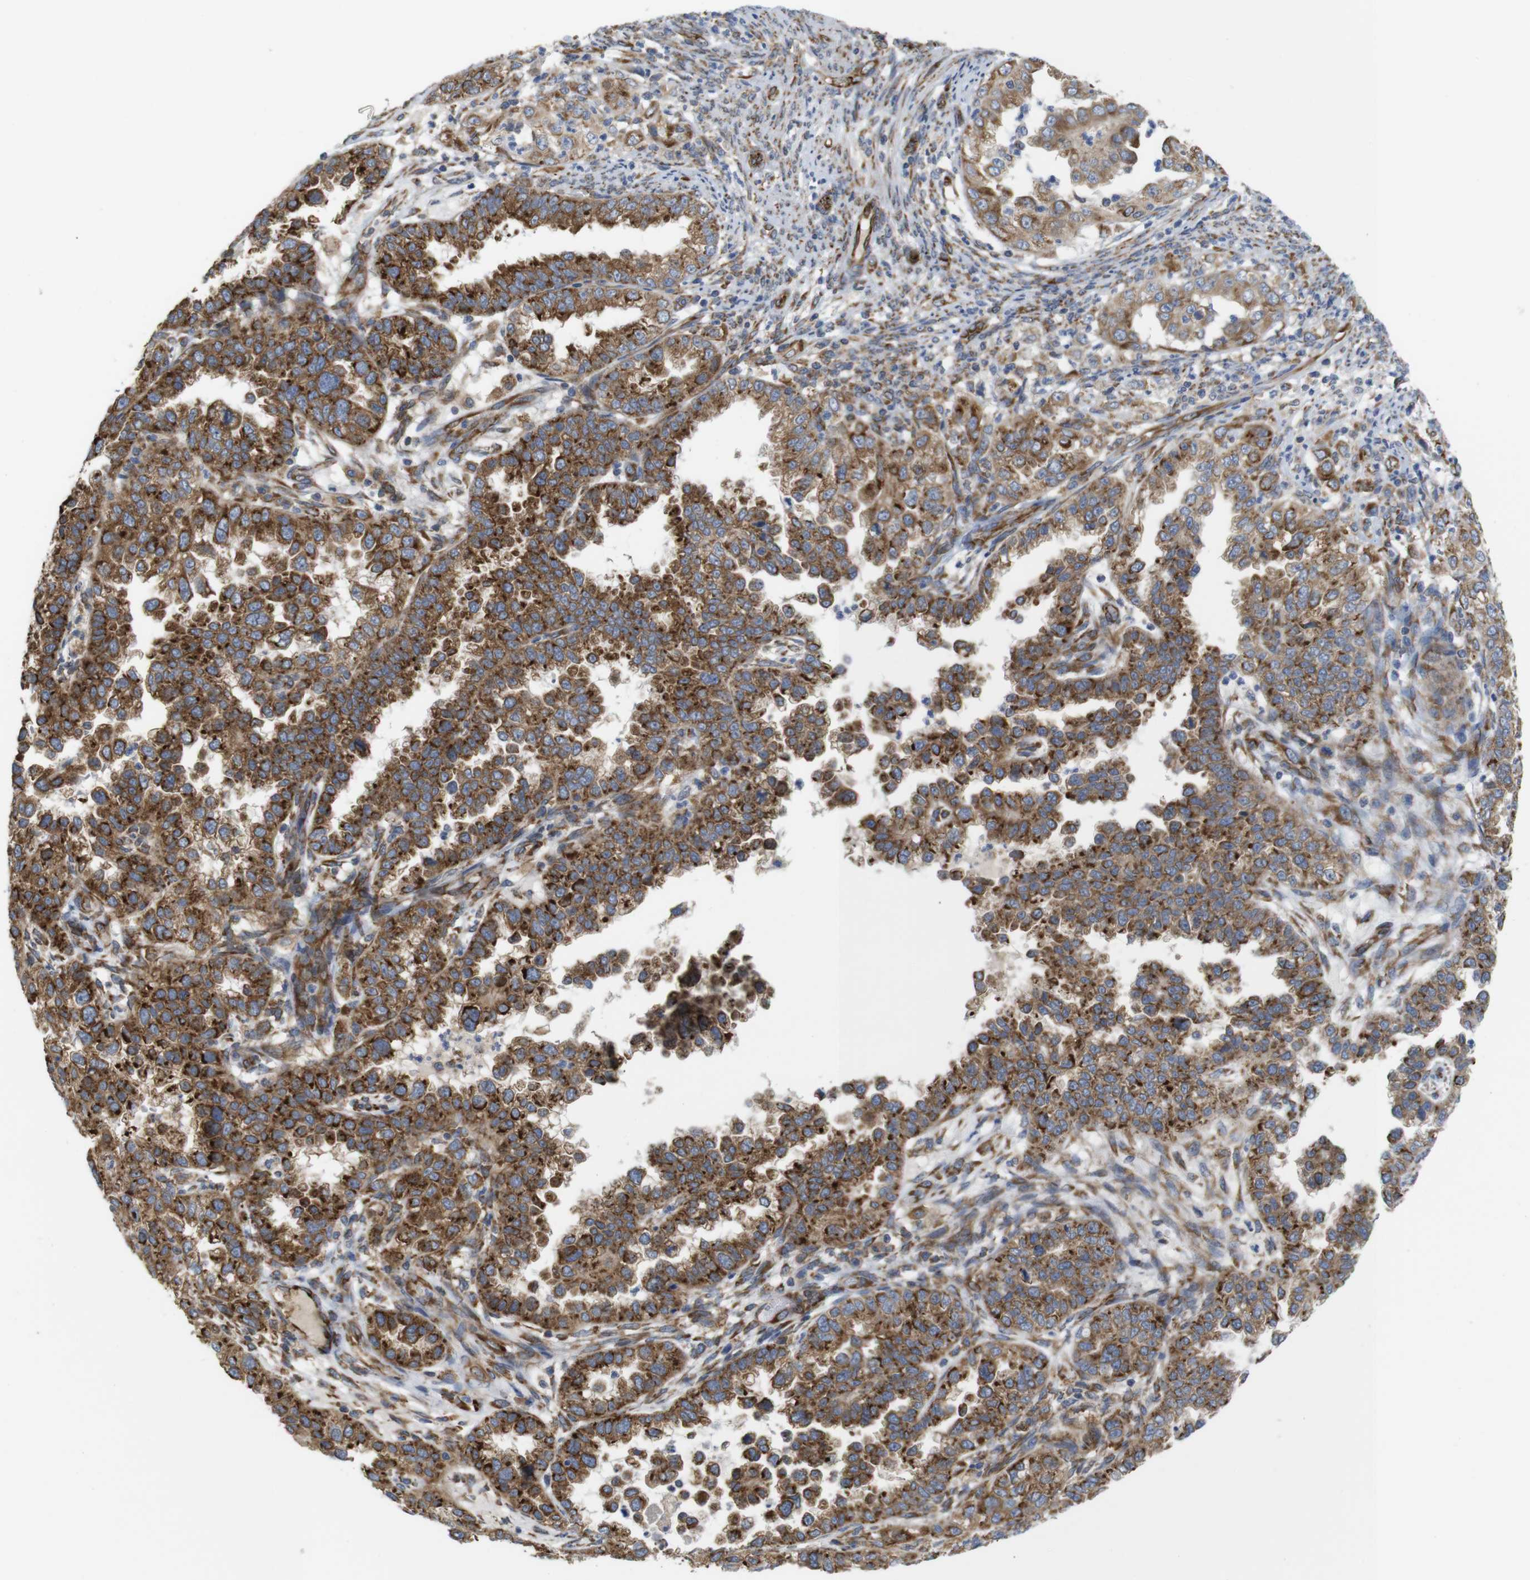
{"staining": {"intensity": "strong", "quantity": "25%-75%", "location": "cytoplasmic/membranous"}, "tissue": "endometrial cancer", "cell_type": "Tumor cells", "image_type": "cancer", "snomed": [{"axis": "morphology", "description": "Adenocarcinoma, NOS"}, {"axis": "topography", "description": "Endometrium"}], "caption": "Immunohistochemistry histopathology image of human endometrial cancer (adenocarcinoma) stained for a protein (brown), which exhibits high levels of strong cytoplasmic/membranous staining in approximately 25%-75% of tumor cells.", "gene": "PCNX2", "patient": {"sex": "female", "age": 85}}